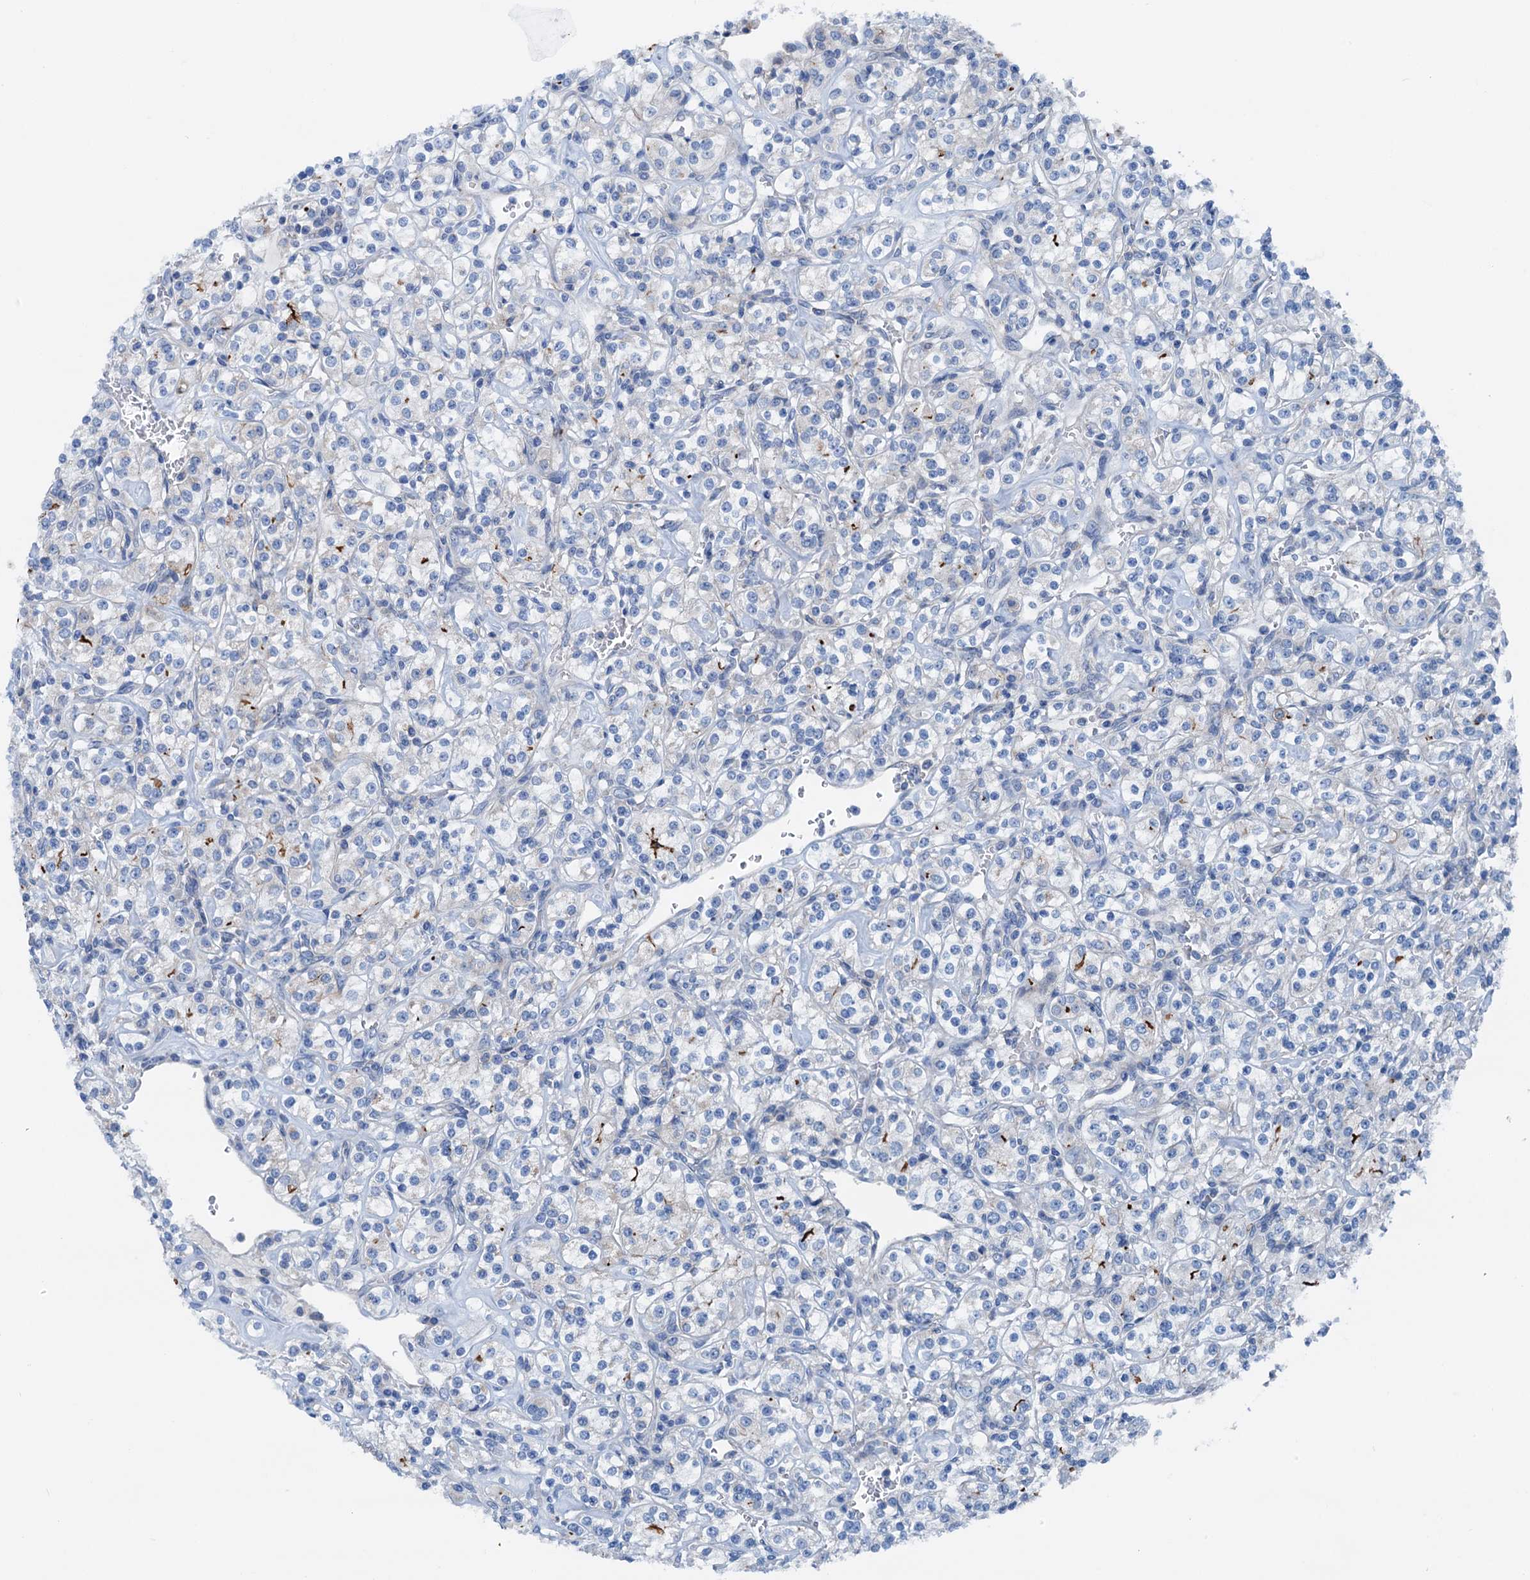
{"staining": {"intensity": "weak", "quantity": "<25%", "location": "cytoplasmic/membranous"}, "tissue": "renal cancer", "cell_type": "Tumor cells", "image_type": "cancer", "snomed": [{"axis": "morphology", "description": "Adenocarcinoma, NOS"}, {"axis": "topography", "description": "Kidney"}], "caption": "This is a image of IHC staining of renal cancer (adenocarcinoma), which shows no positivity in tumor cells. Brightfield microscopy of IHC stained with DAB (brown) and hematoxylin (blue), captured at high magnification.", "gene": "KNDC1", "patient": {"sex": "male", "age": 77}}